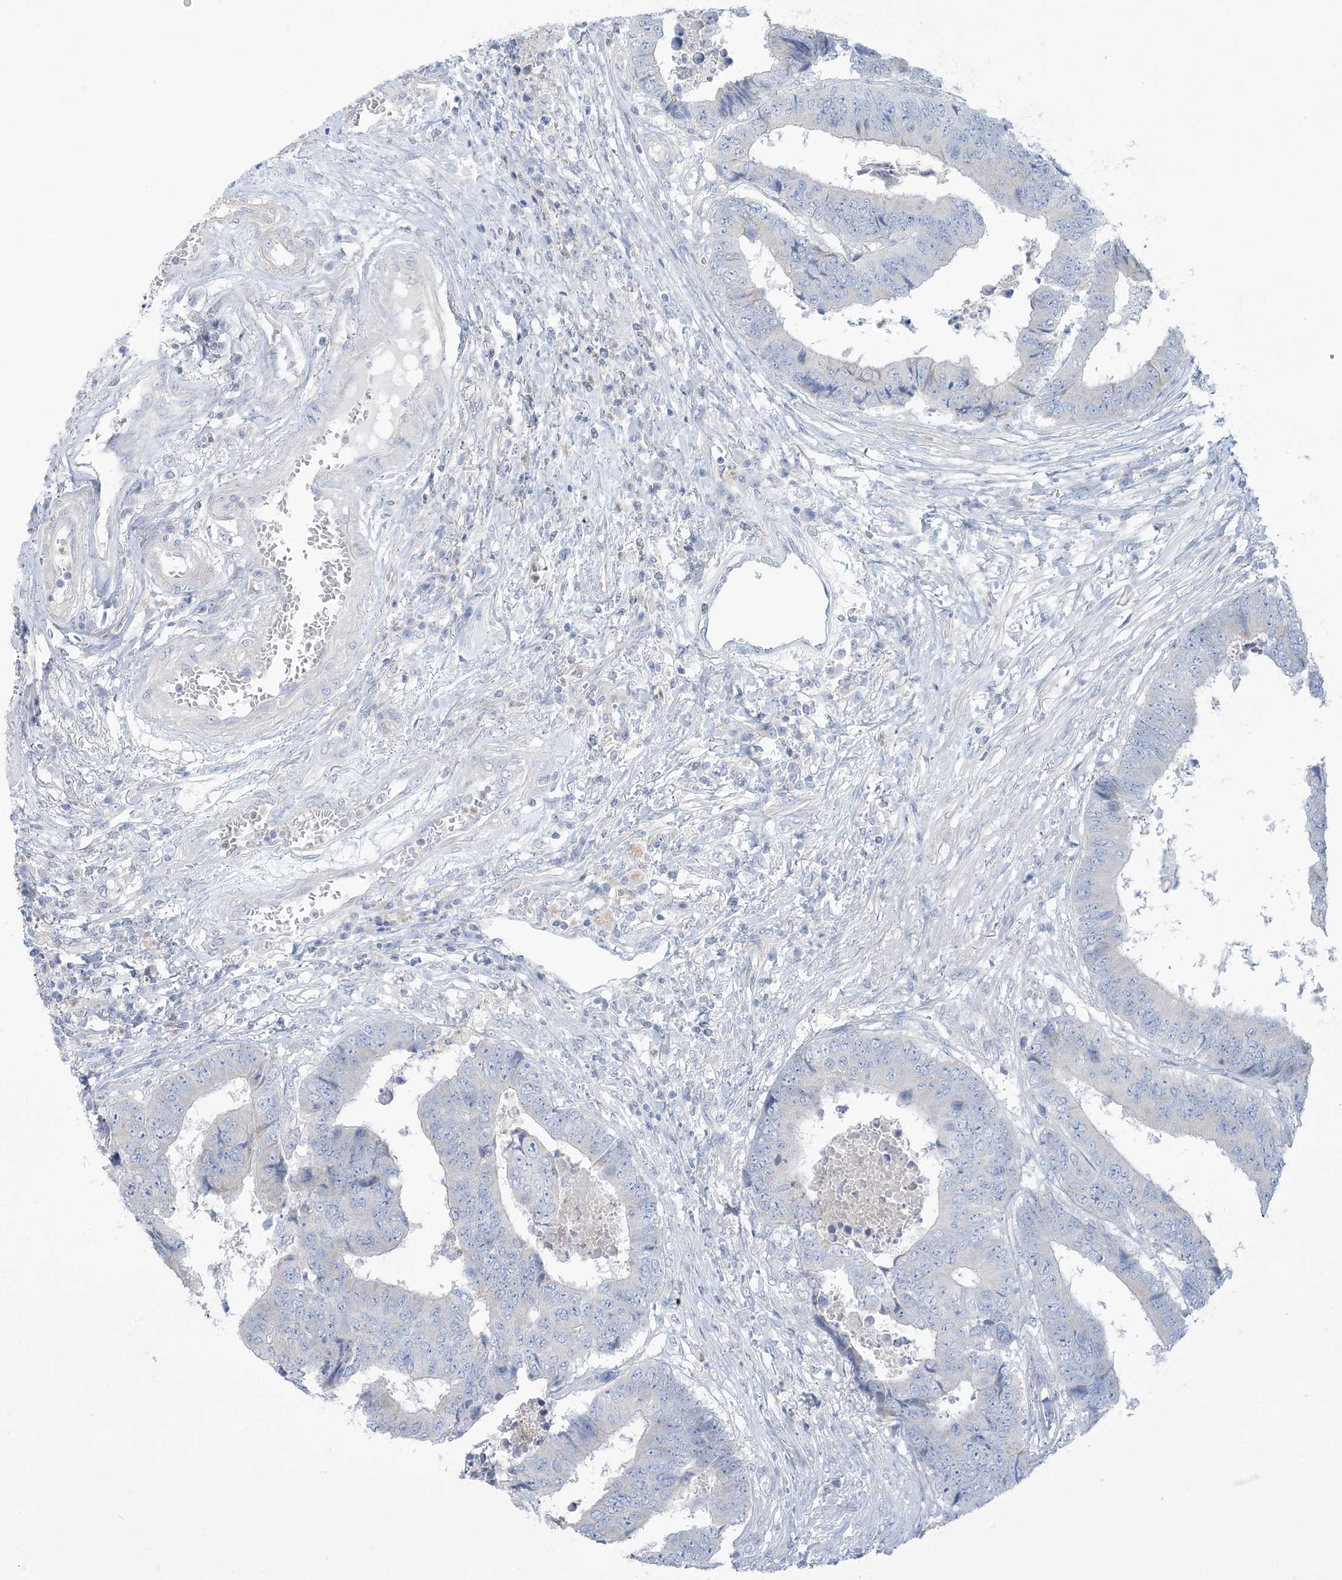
{"staining": {"intensity": "negative", "quantity": "none", "location": "none"}, "tissue": "colorectal cancer", "cell_type": "Tumor cells", "image_type": "cancer", "snomed": [{"axis": "morphology", "description": "Adenocarcinoma, NOS"}, {"axis": "topography", "description": "Rectum"}], "caption": "Immunohistochemical staining of human colorectal cancer reveals no significant staining in tumor cells. (IHC, brightfield microscopy, high magnification).", "gene": "MTHFD2L", "patient": {"sex": "male", "age": 84}}